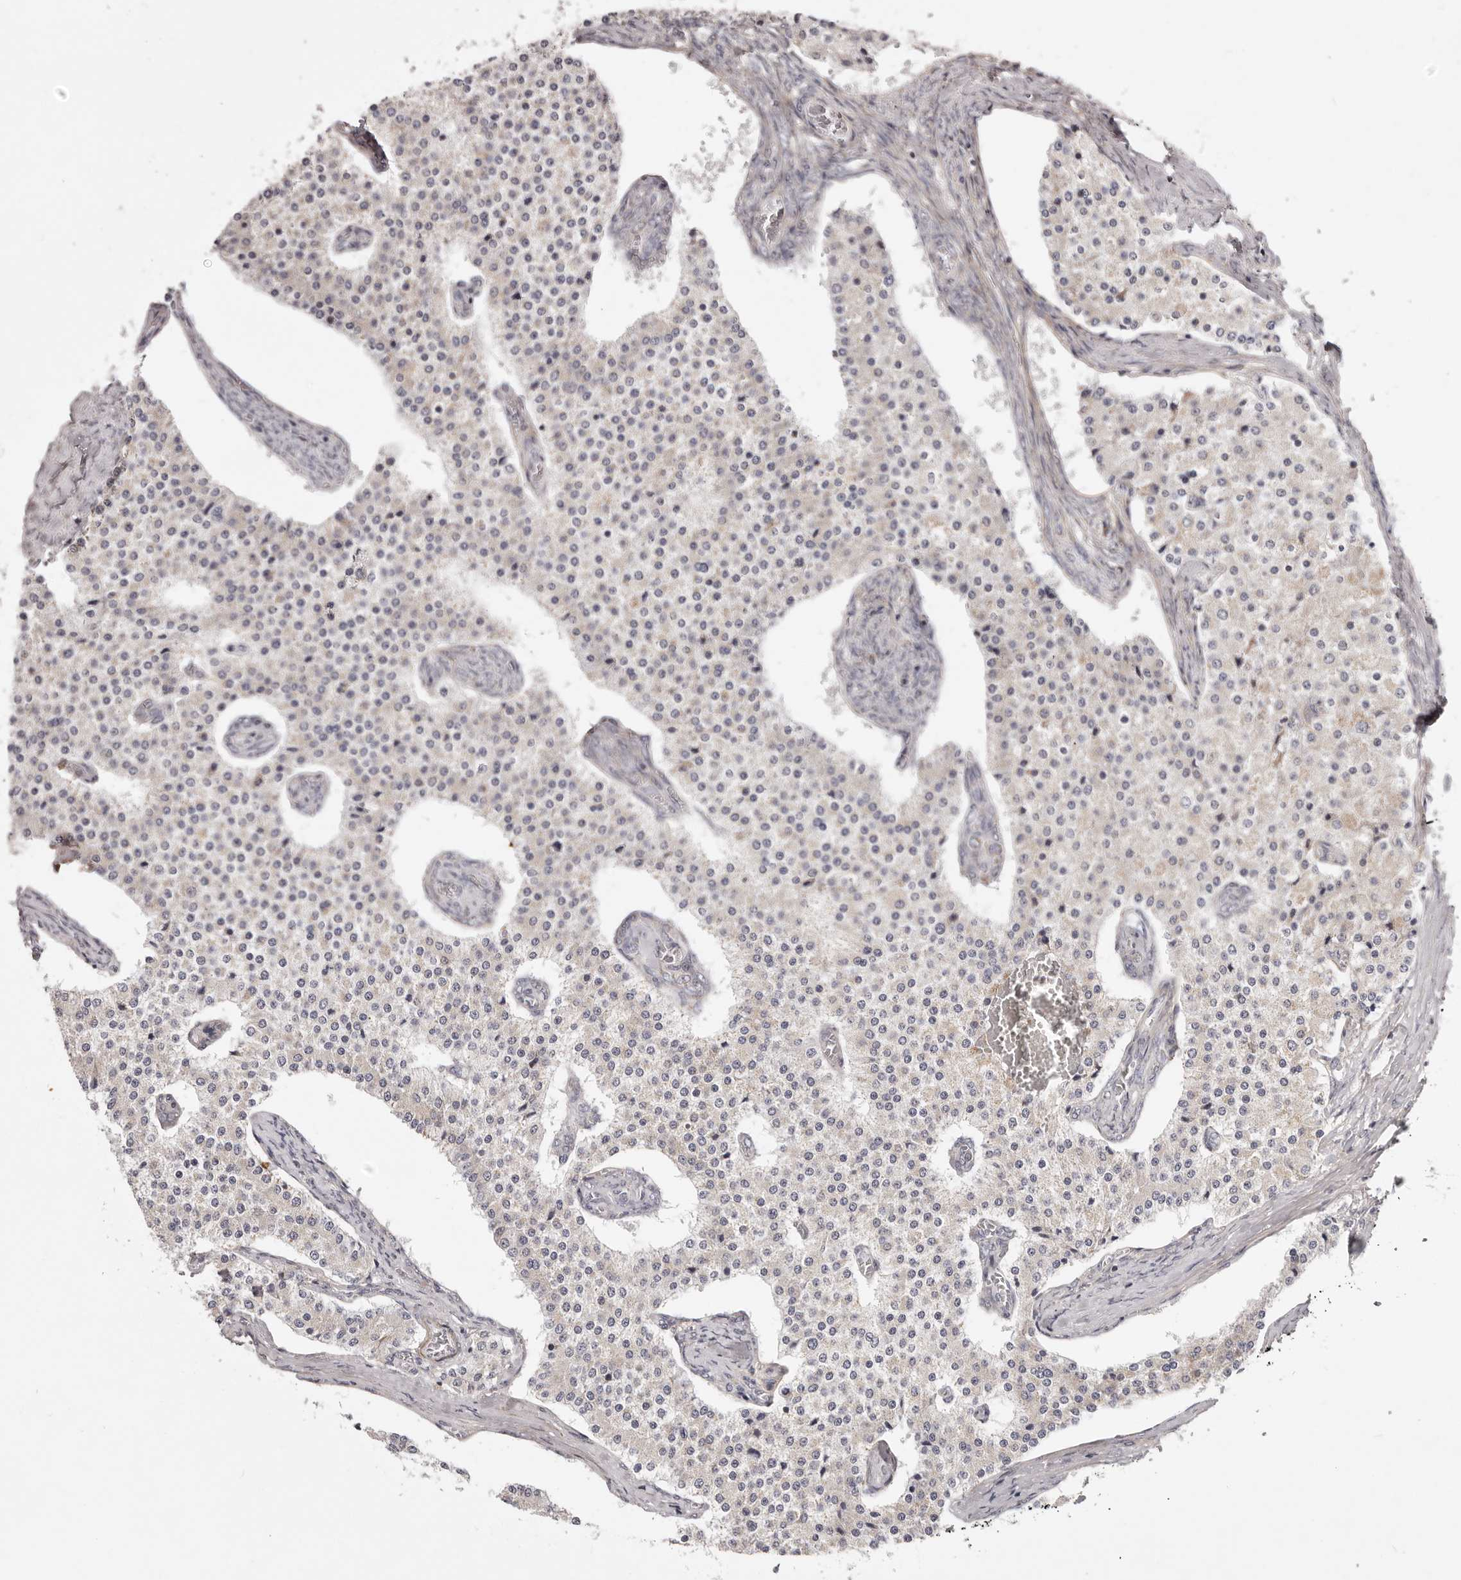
{"staining": {"intensity": "negative", "quantity": "none", "location": "none"}, "tissue": "carcinoid", "cell_type": "Tumor cells", "image_type": "cancer", "snomed": [{"axis": "morphology", "description": "Carcinoid, malignant, NOS"}, {"axis": "topography", "description": "Colon"}], "caption": "An immunohistochemistry image of carcinoid is shown. There is no staining in tumor cells of carcinoid.", "gene": "MRPS10", "patient": {"sex": "female", "age": 52}}